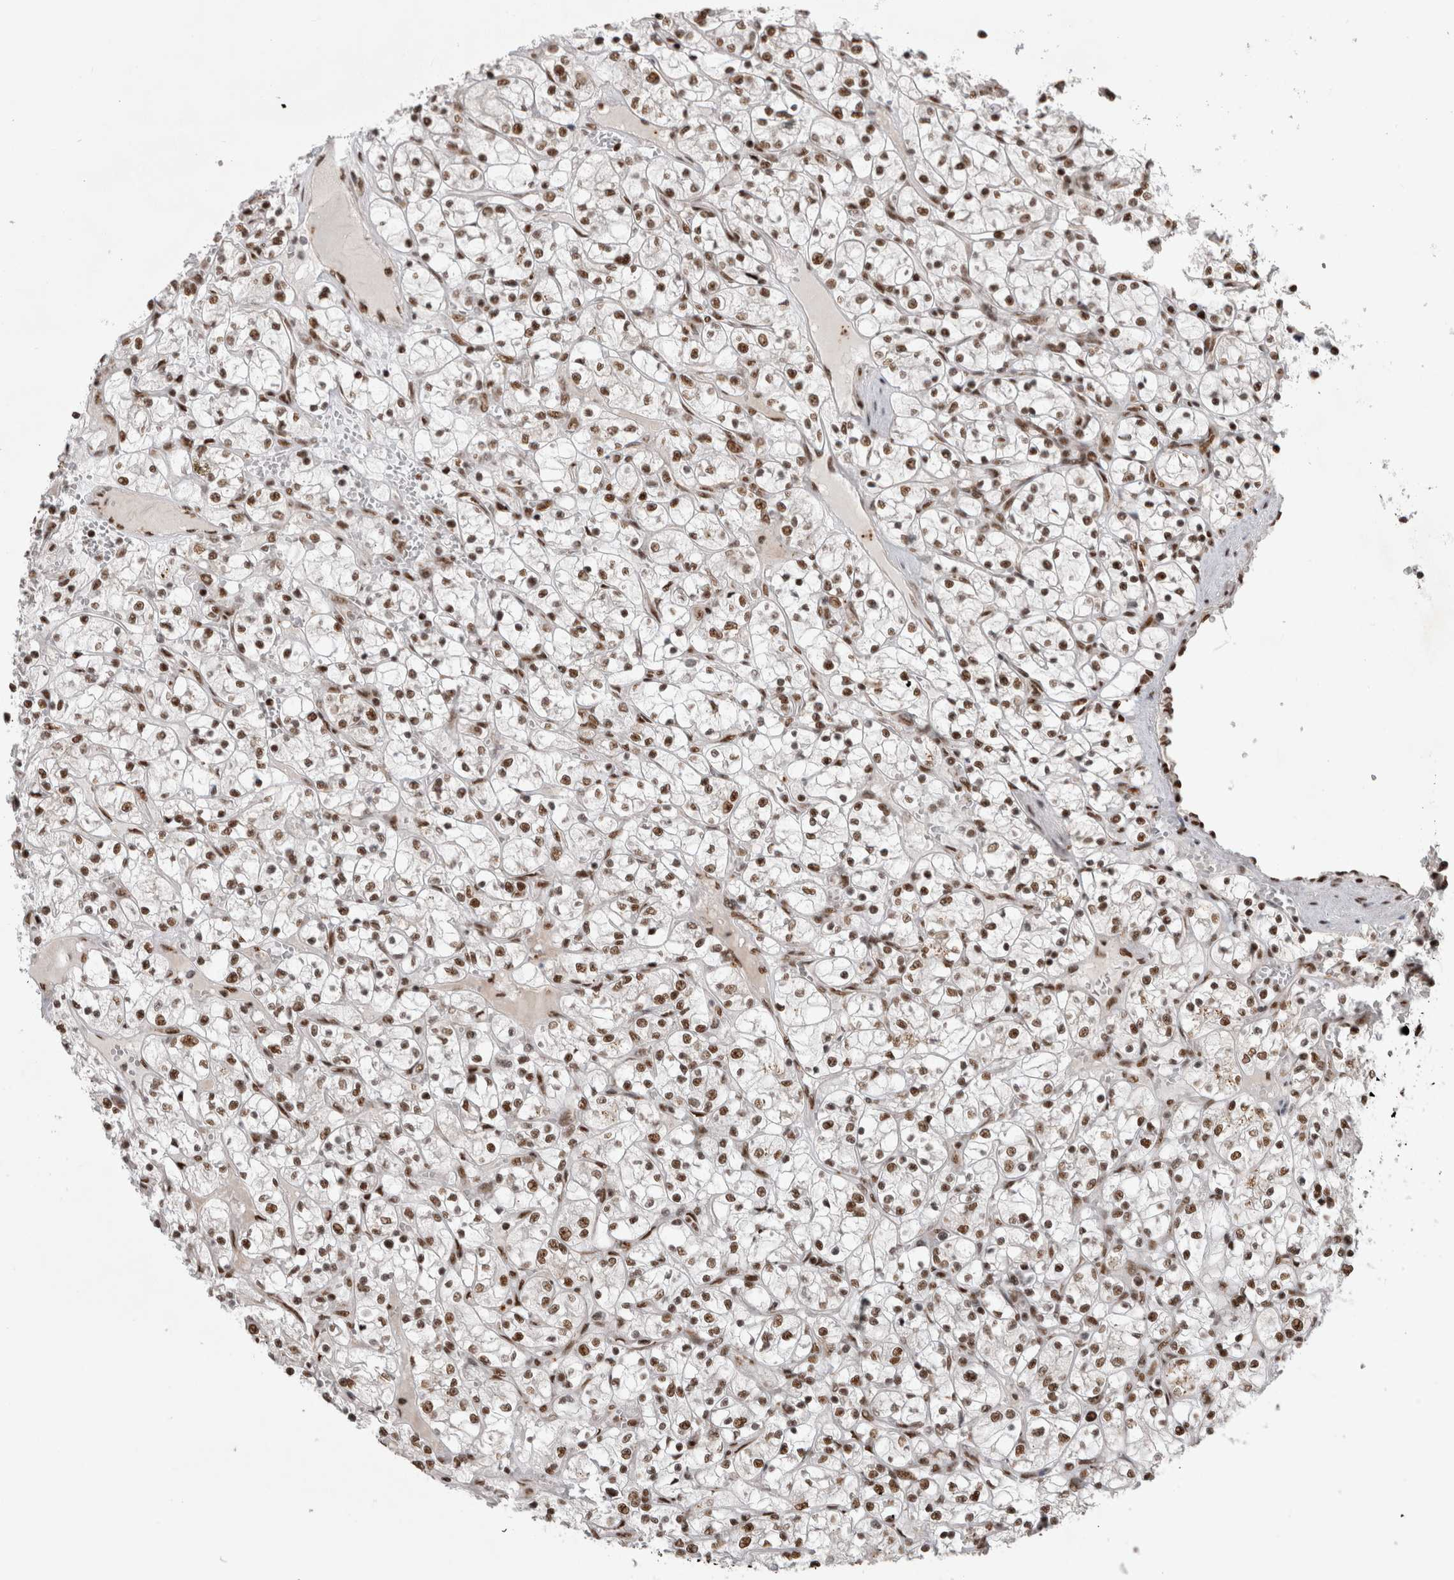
{"staining": {"intensity": "moderate", "quantity": ">75%", "location": "nuclear"}, "tissue": "renal cancer", "cell_type": "Tumor cells", "image_type": "cancer", "snomed": [{"axis": "morphology", "description": "Adenocarcinoma, NOS"}, {"axis": "topography", "description": "Kidney"}], "caption": "This is an image of immunohistochemistry (IHC) staining of renal cancer, which shows moderate staining in the nuclear of tumor cells.", "gene": "EYA2", "patient": {"sex": "female", "age": 69}}